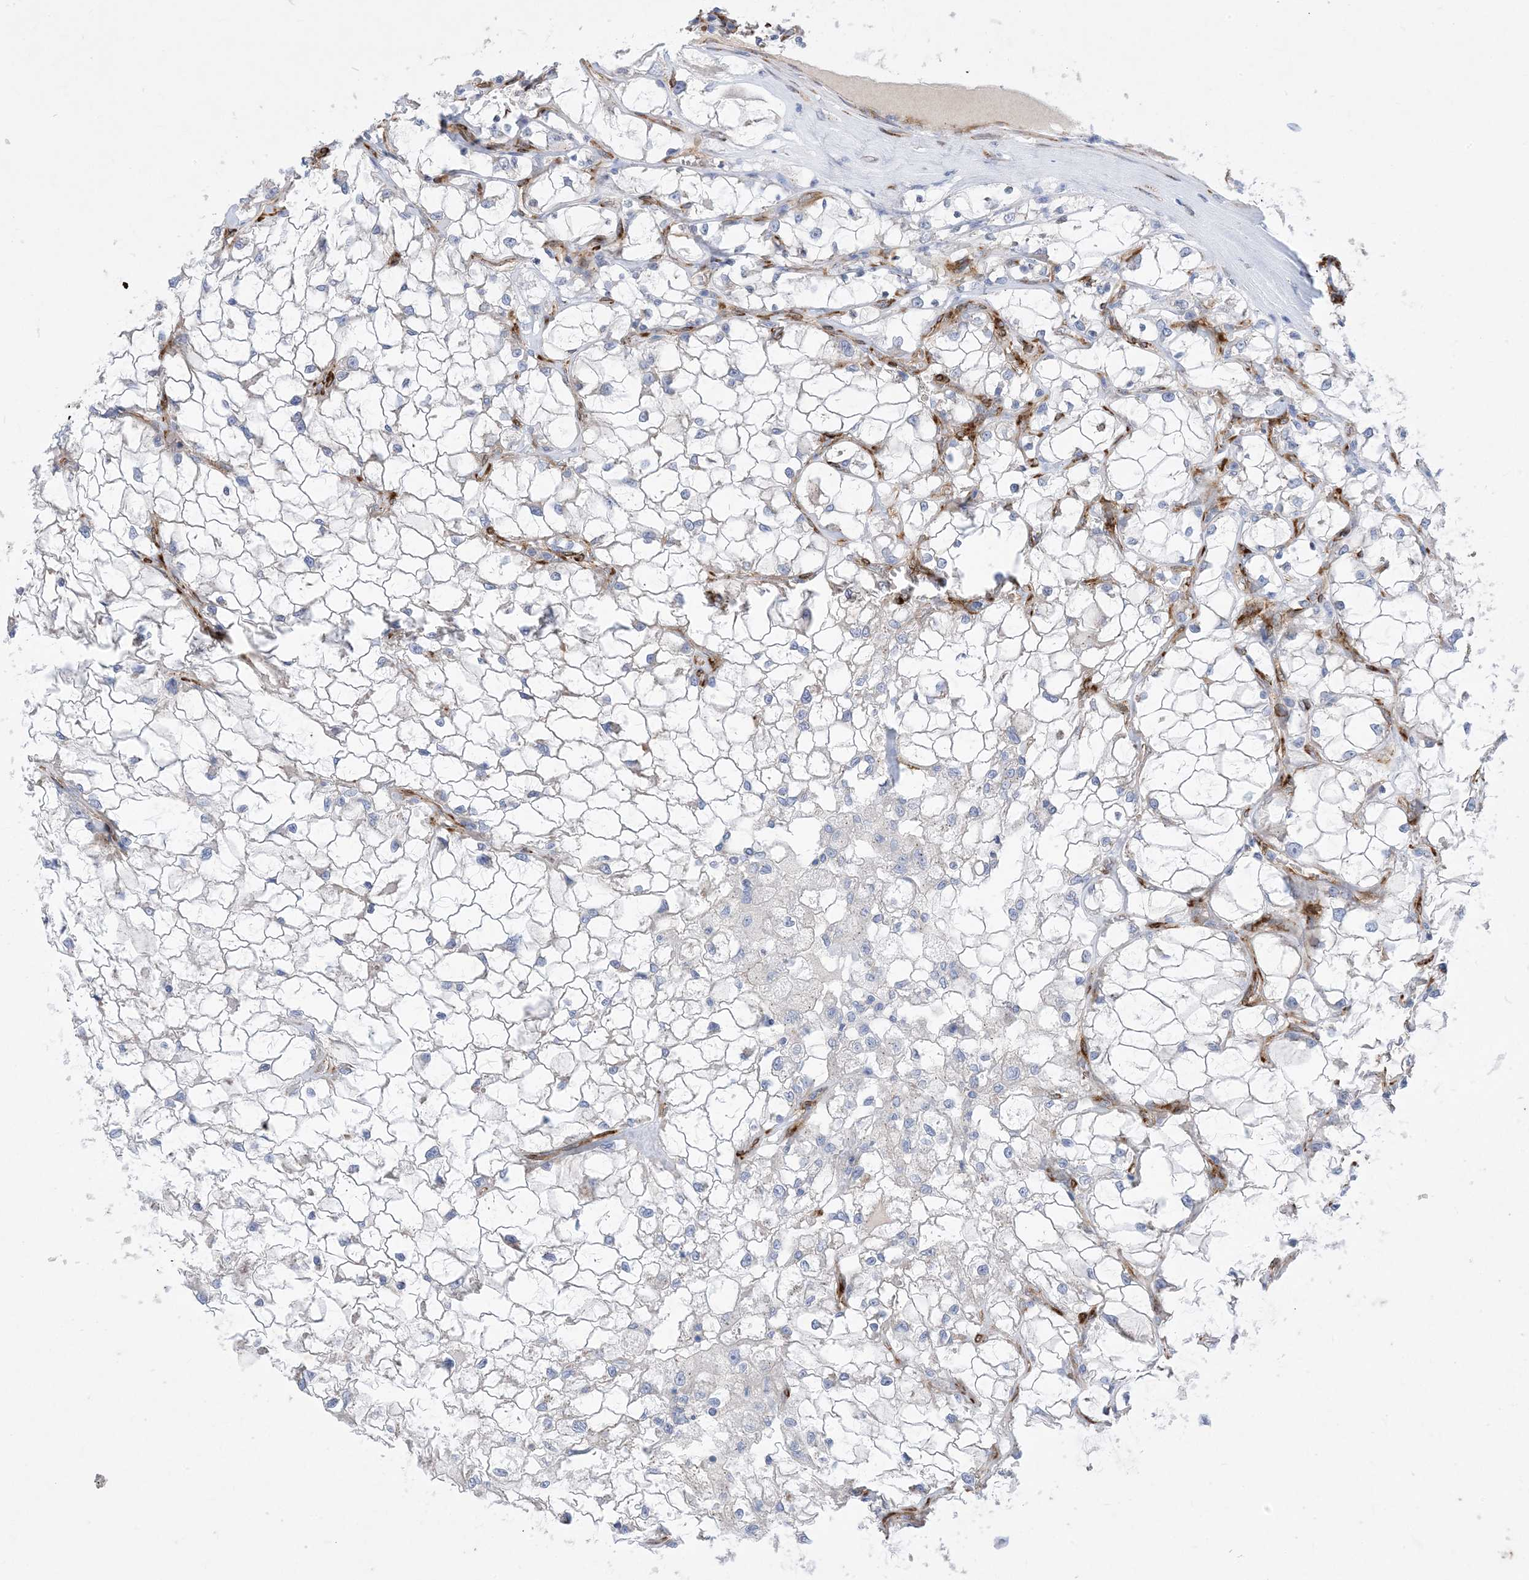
{"staining": {"intensity": "negative", "quantity": "none", "location": "none"}, "tissue": "renal cancer", "cell_type": "Tumor cells", "image_type": "cancer", "snomed": [{"axis": "morphology", "description": "Adenocarcinoma, NOS"}, {"axis": "topography", "description": "Kidney"}], "caption": "A micrograph of adenocarcinoma (renal) stained for a protein exhibits no brown staining in tumor cells. (Brightfield microscopy of DAB IHC at high magnification).", "gene": "RBMS3", "patient": {"sex": "female", "age": 69}}